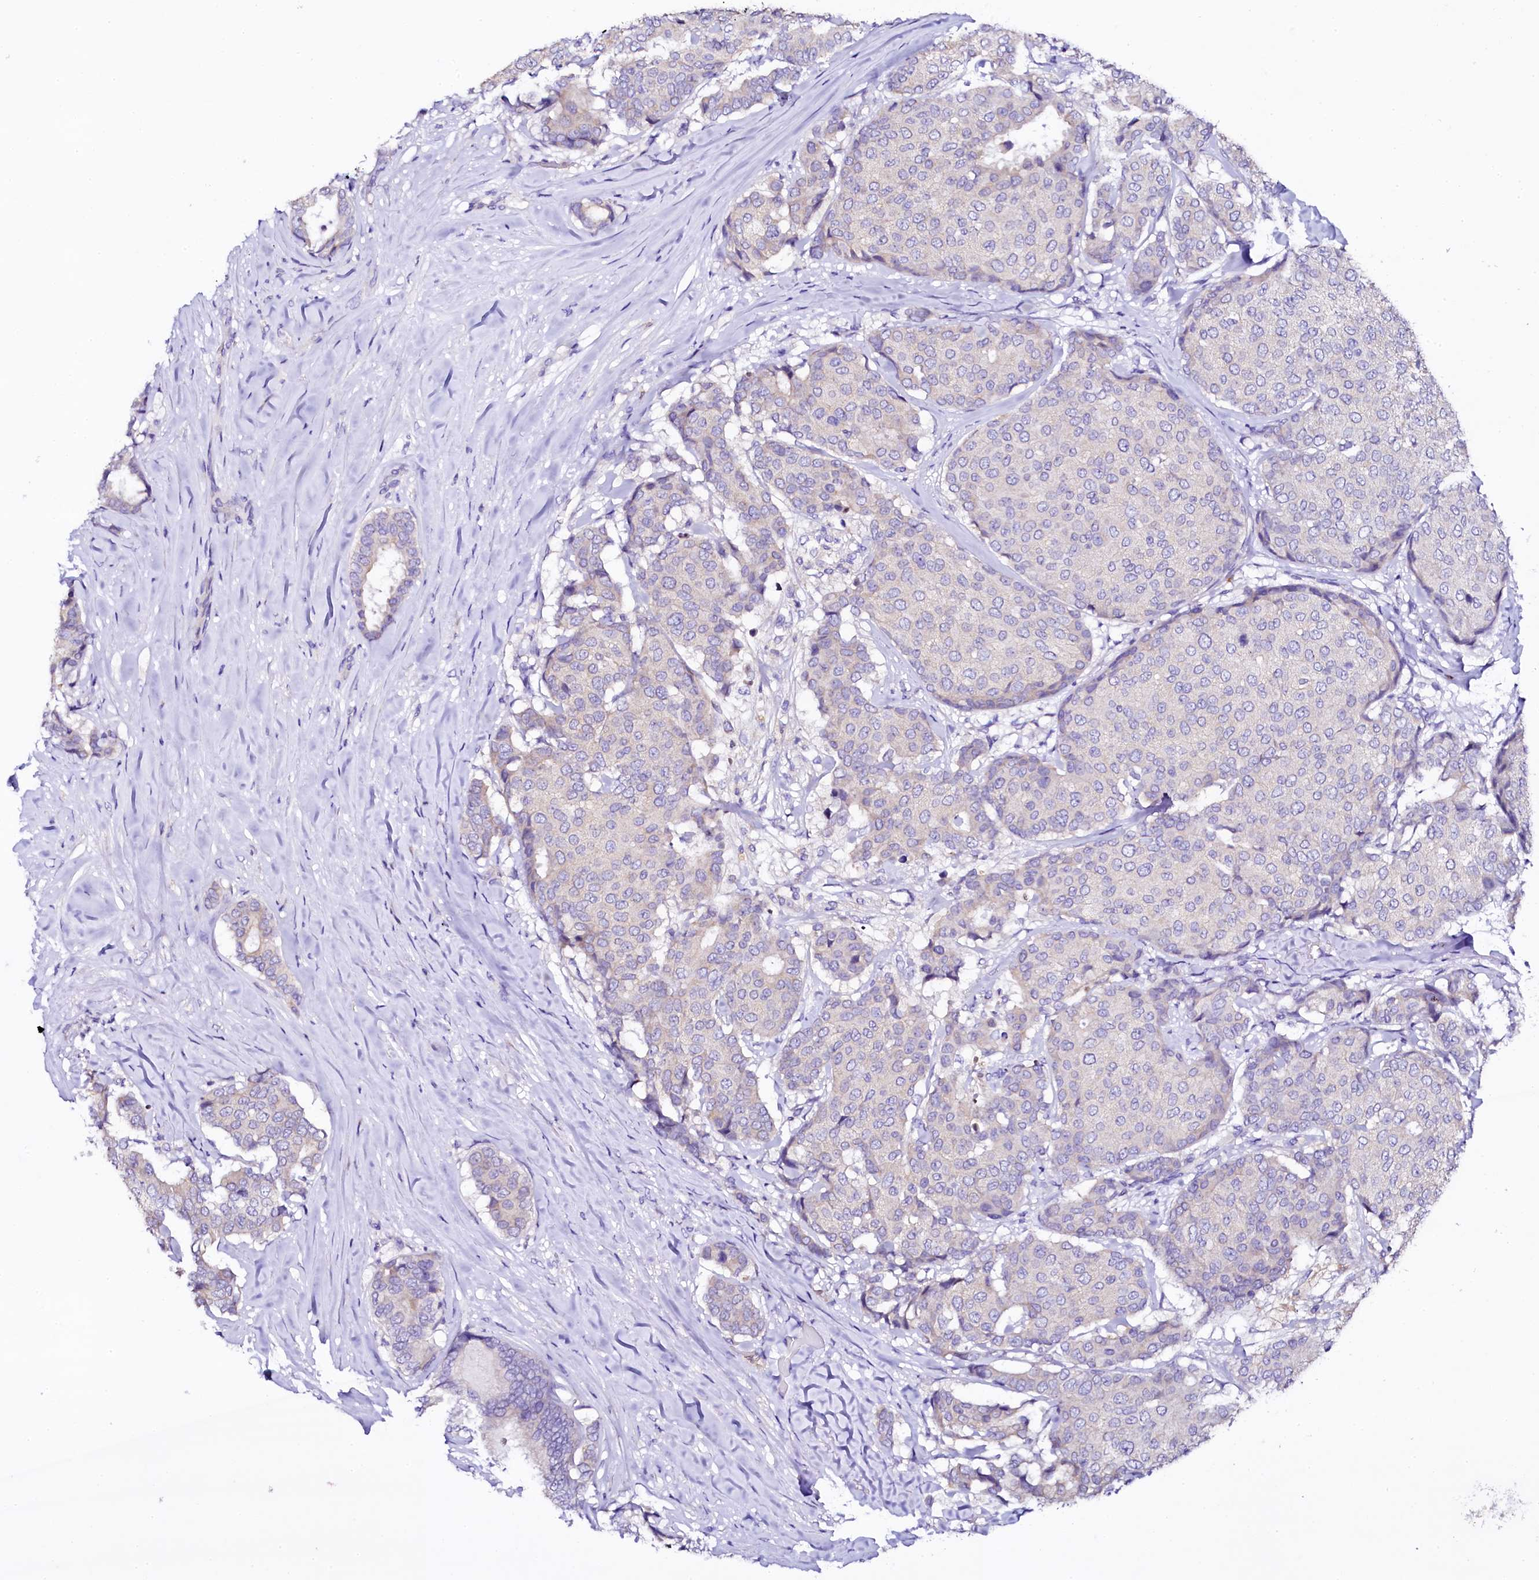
{"staining": {"intensity": "negative", "quantity": "none", "location": "none"}, "tissue": "breast cancer", "cell_type": "Tumor cells", "image_type": "cancer", "snomed": [{"axis": "morphology", "description": "Duct carcinoma"}, {"axis": "topography", "description": "Breast"}], "caption": "Immunohistochemical staining of breast cancer shows no significant expression in tumor cells.", "gene": "NAA16", "patient": {"sex": "female", "age": 75}}